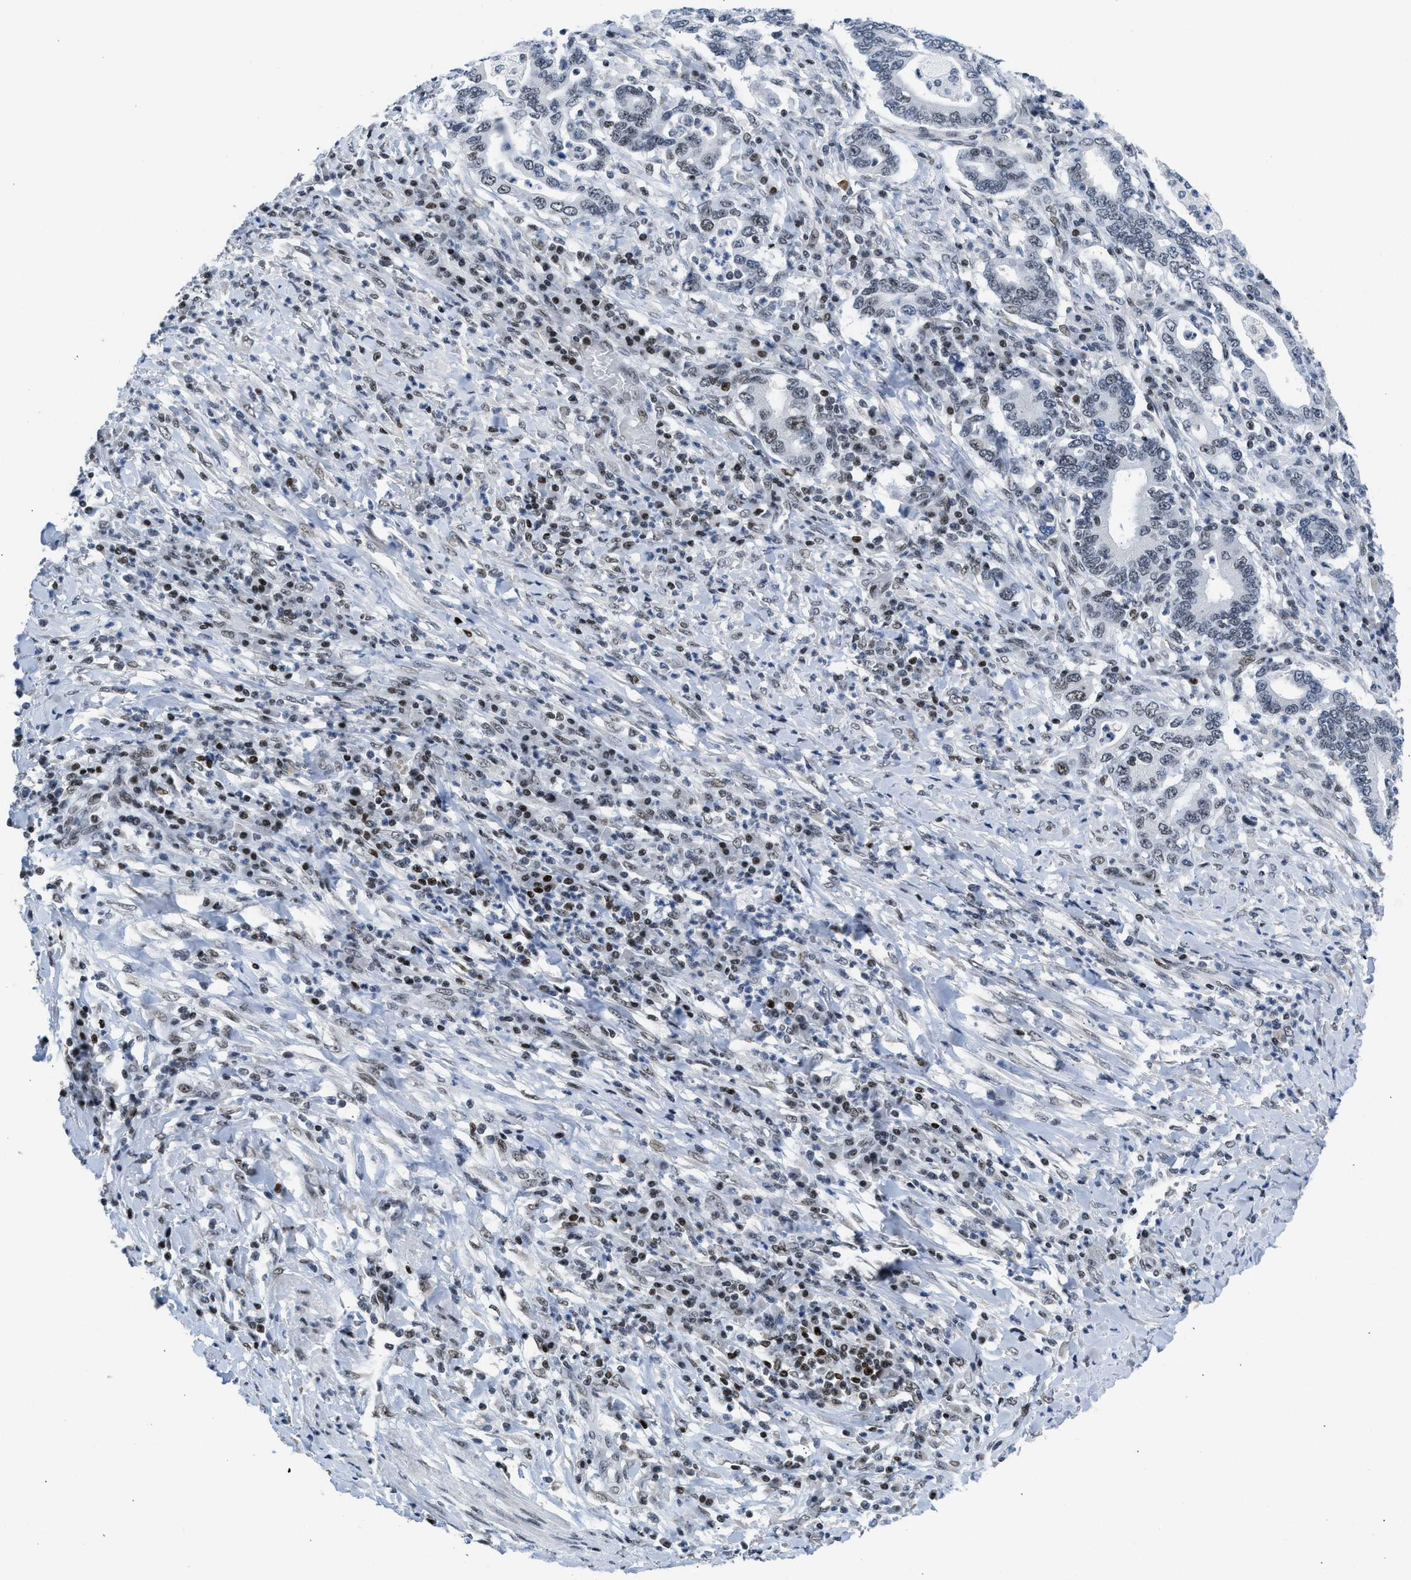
{"staining": {"intensity": "weak", "quantity": "<25%", "location": "nuclear"}, "tissue": "stomach cancer", "cell_type": "Tumor cells", "image_type": "cancer", "snomed": [{"axis": "morphology", "description": "Normal tissue, NOS"}, {"axis": "morphology", "description": "Adenocarcinoma, NOS"}, {"axis": "topography", "description": "Esophagus"}, {"axis": "topography", "description": "Stomach, upper"}, {"axis": "topography", "description": "Peripheral nerve tissue"}], "caption": "High magnification brightfield microscopy of stomach adenocarcinoma stained with DAB (brown) and counterstained with hematoxylin (blue): tumor cells show no significant staining.", "gene": "TERF2IP", "patient": {"sex": "male", "age": 62}}